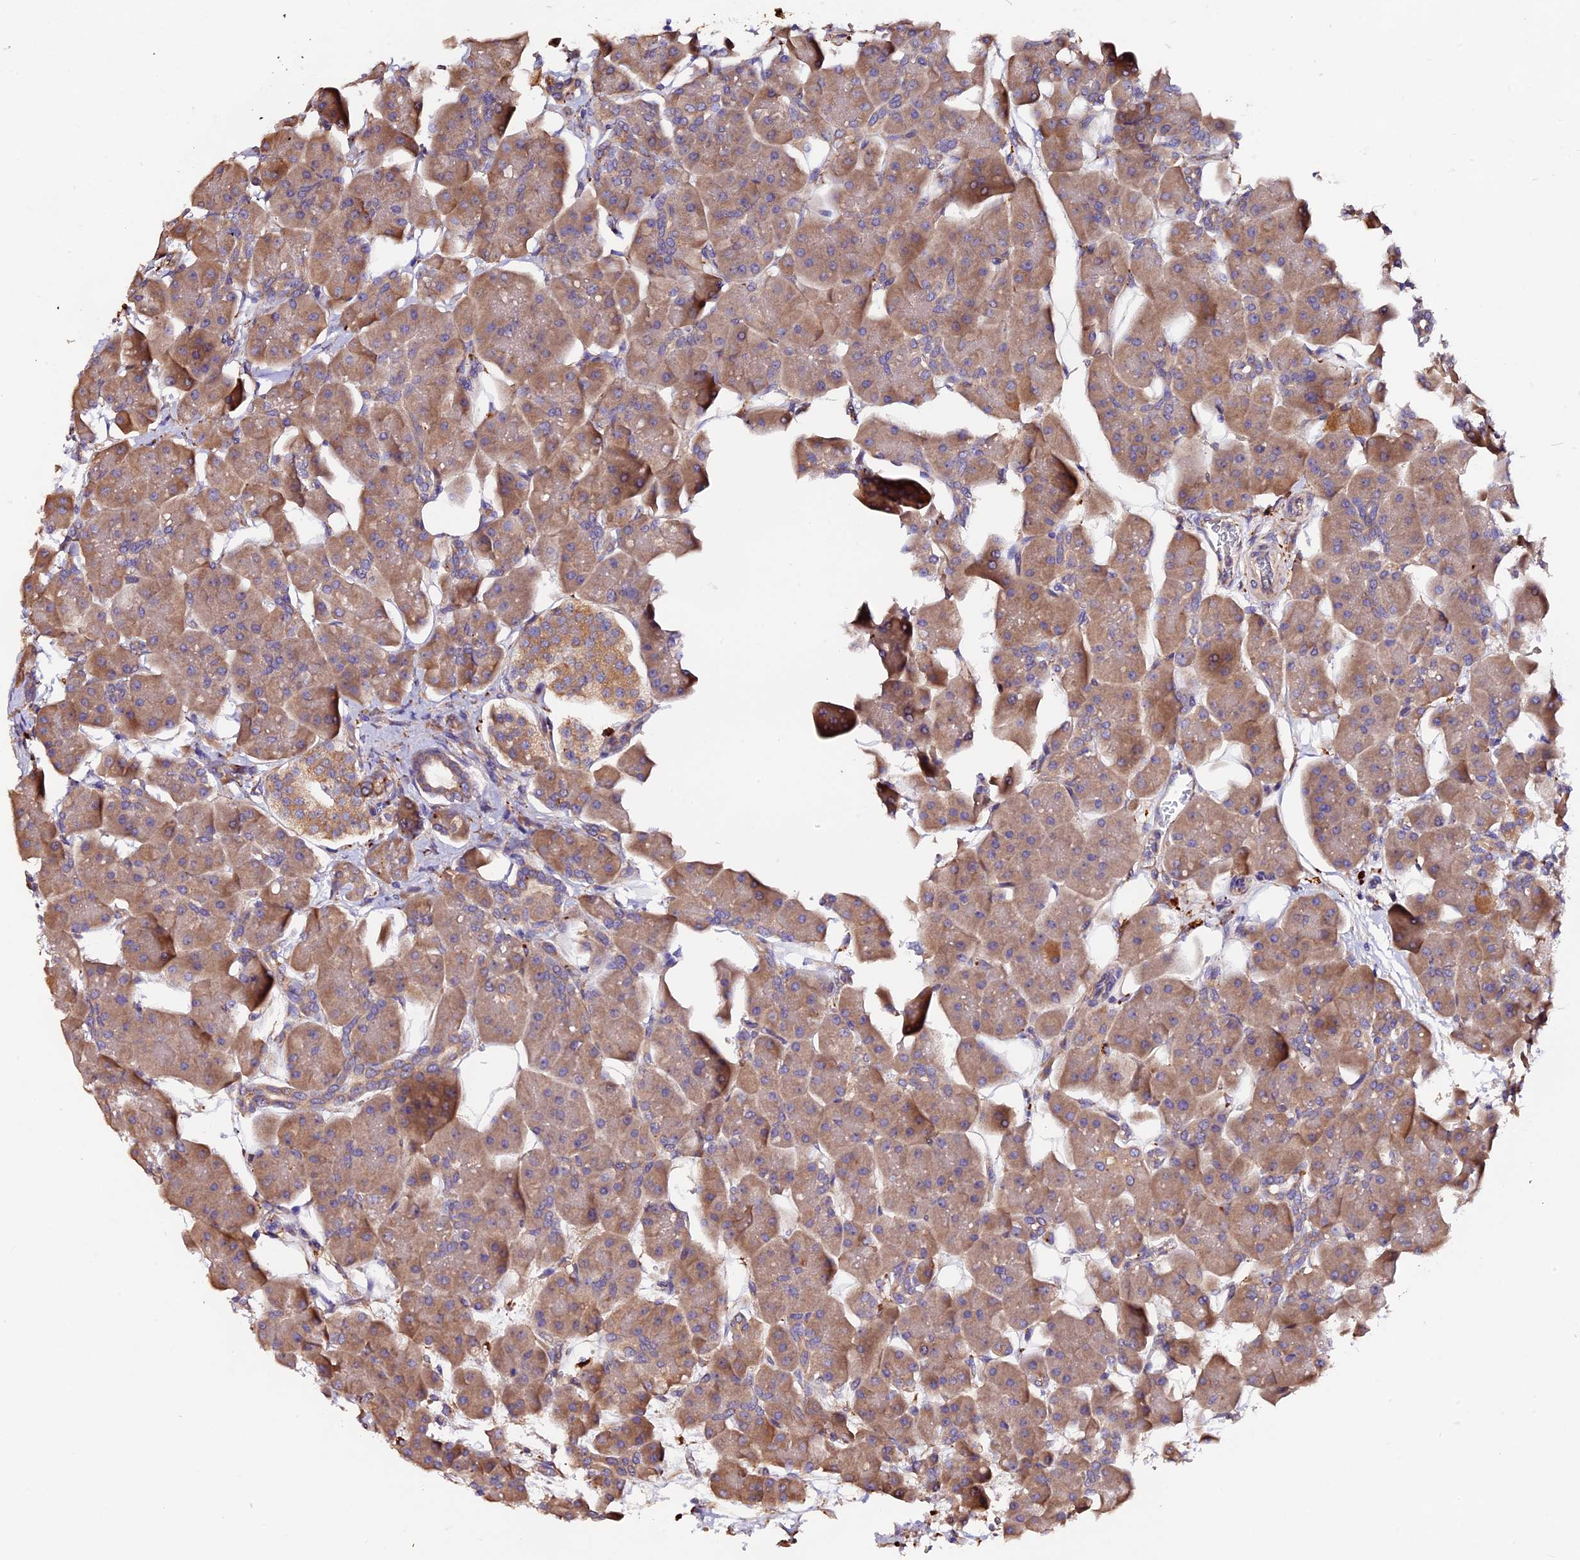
{"staining": {"intensity": "moderate", "quantity": ">75%", "location": "cytoplasmic/membranous"}, "tissue": "pancreas", "cell_type": "Exocrine glandular cells", "image_type": "normal", "snomed": [{"axis": "morphology", "description": "Normal tissue, NOS"}, {"axis": "topography", "description": "Pancreas"}], "caption": "Protein positivity by IHC demonstrates moderate cytoplasmic/membranous staining in approximately >75% of exocrine glandular cells in normal pancreas.", "gene": "CLN5", "patient": {"sex": "male", "age": 66}}